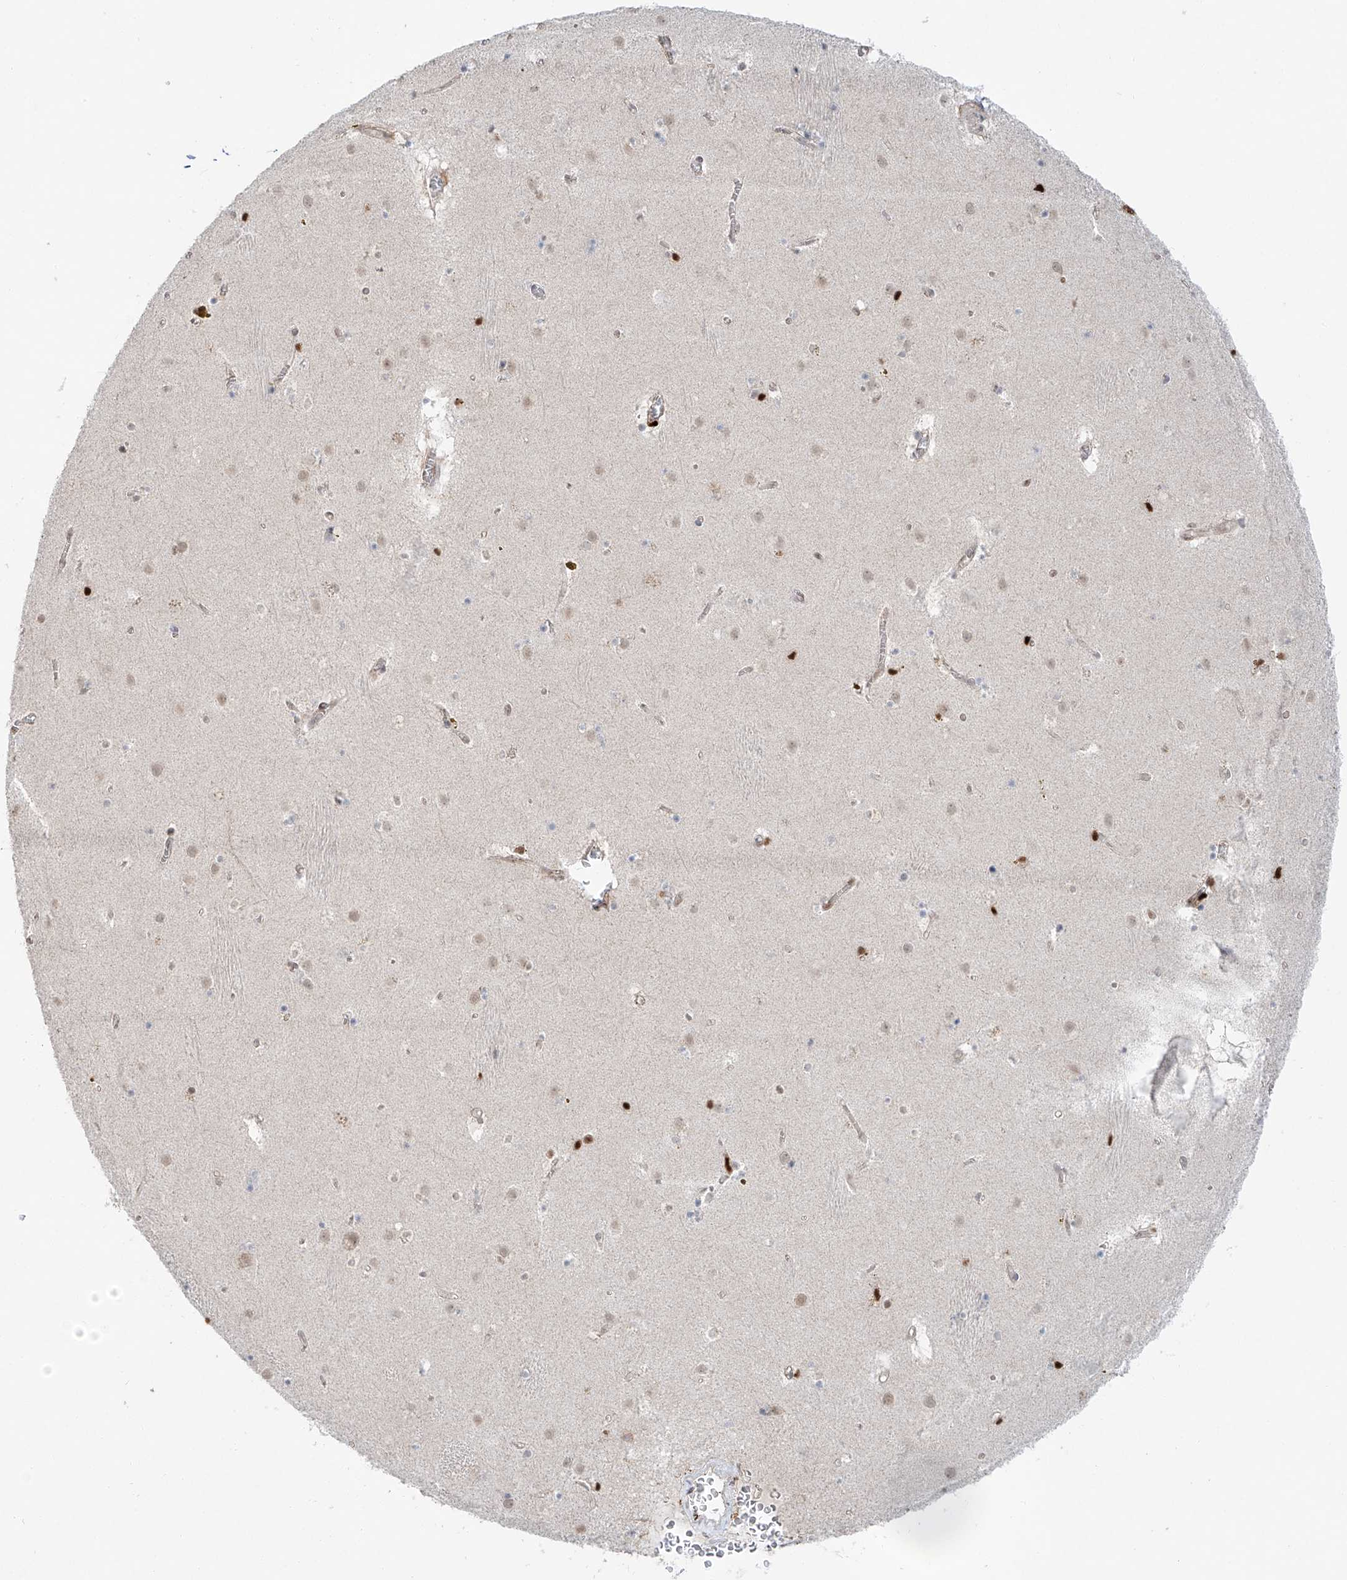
{"staining": {"intensity": "weak", "quantity": "<25%", "location": "nuclear"}, "tissue": "caudate", "cell_type": "Glial cells", "image_type": "normal", "snomed": [{"axis": "morphology", "description": "Normal tissue, NOS"}, {"axis": "topography", "description": "Lateral ventricle wall"}], "caption": "Caudate stained for a protein using immunohistochemistry reveals no expression glial cells.", "gene": "DZIP1L", "patient": {"sex": "male", "age": 70}}